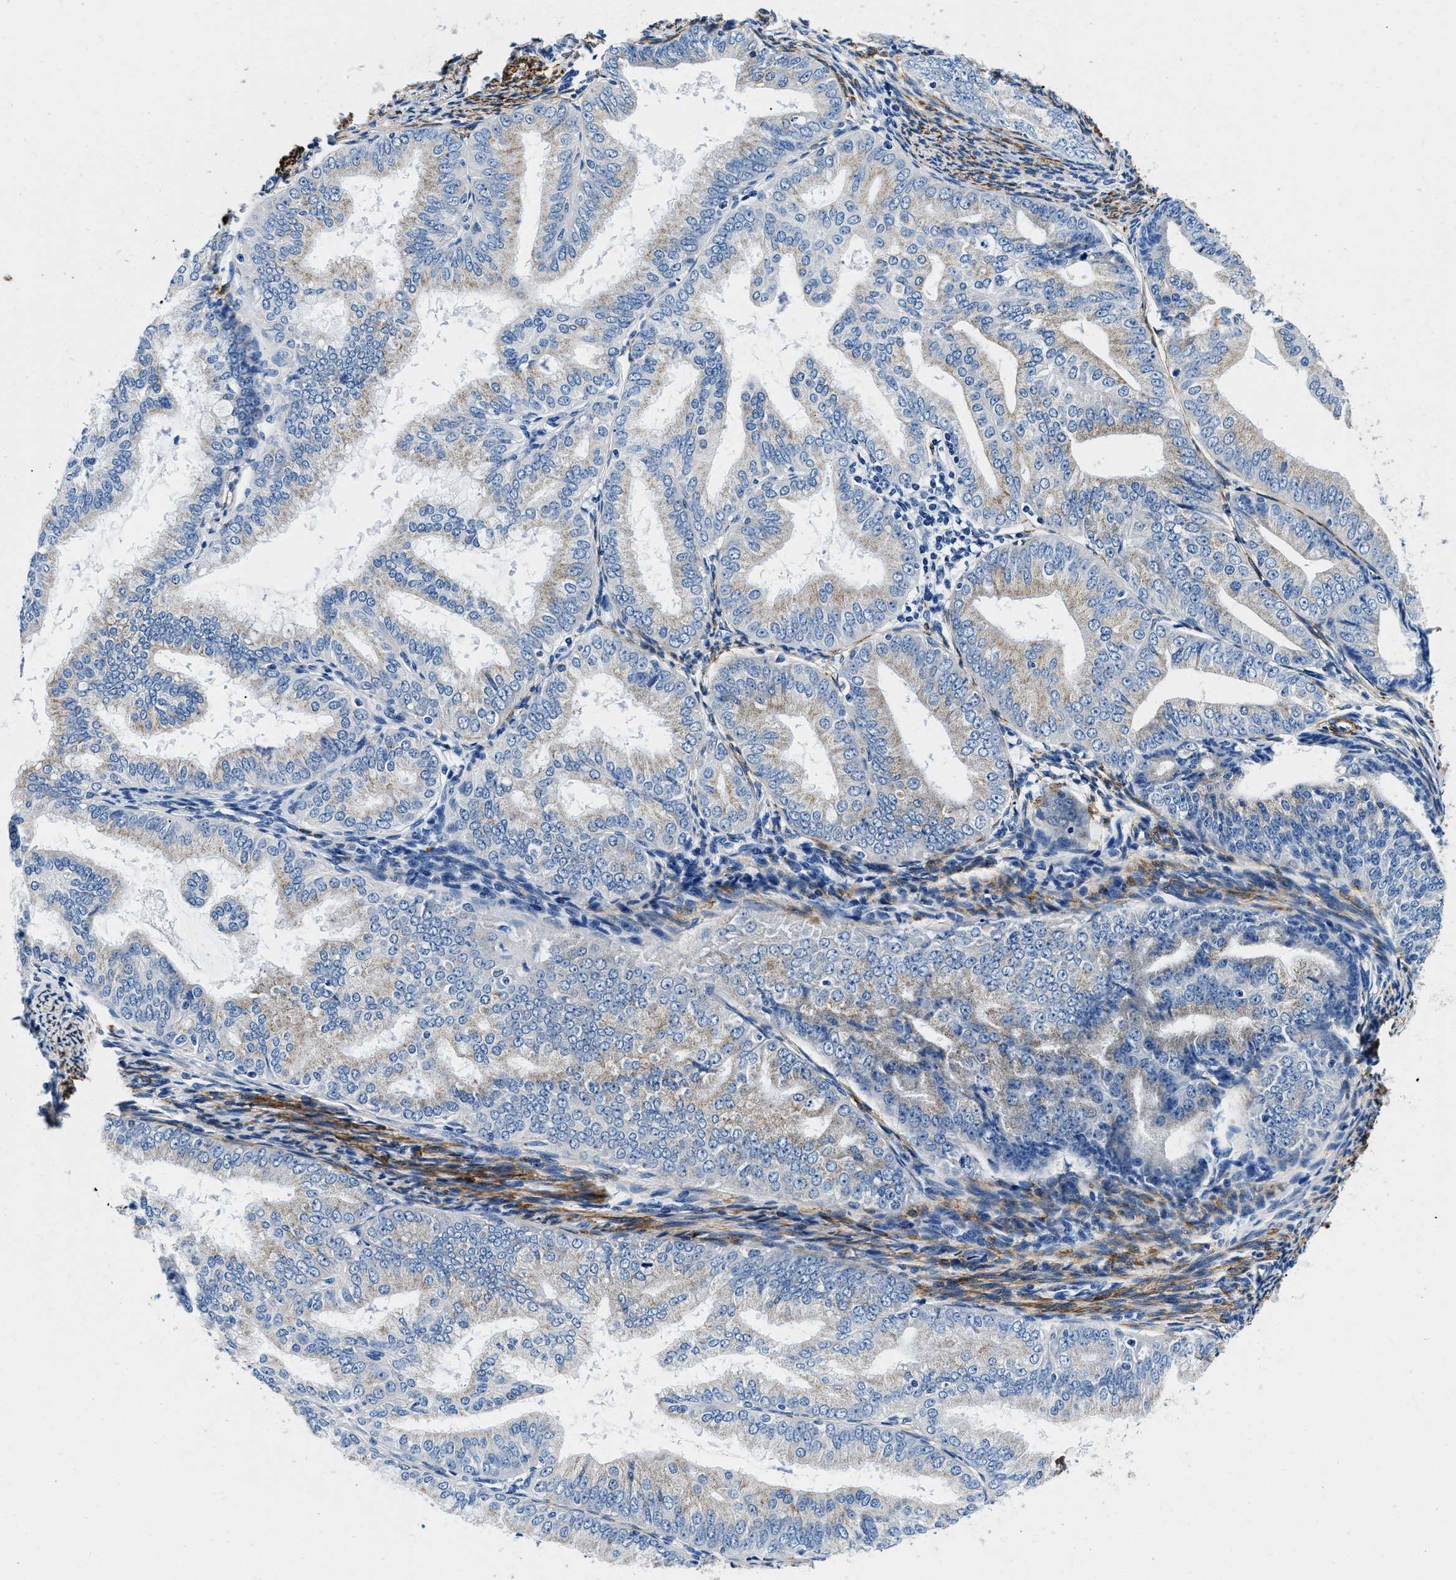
{"staining": {"intensity": "weak", "quantity": "<25%", "location": "cytoplasmic/membranous"}, "tissue": "endometrial cancer", "cell_type": "Tumor cells", "image_type": "cancer", "snomed": [{"axis": "morphology", "description": "Adenocarcinoma, NOS"}, {"axis": "topography", "description": "Endometrium"}], "caption": "An IHC image of endometrial cancer (adenocarcinoma) is shown. There is no staining in tumor cells of endometrial cancer (adenocarcinoma).", "gene": "TEX261", "patient": {"sex": "female", "age": 63}}